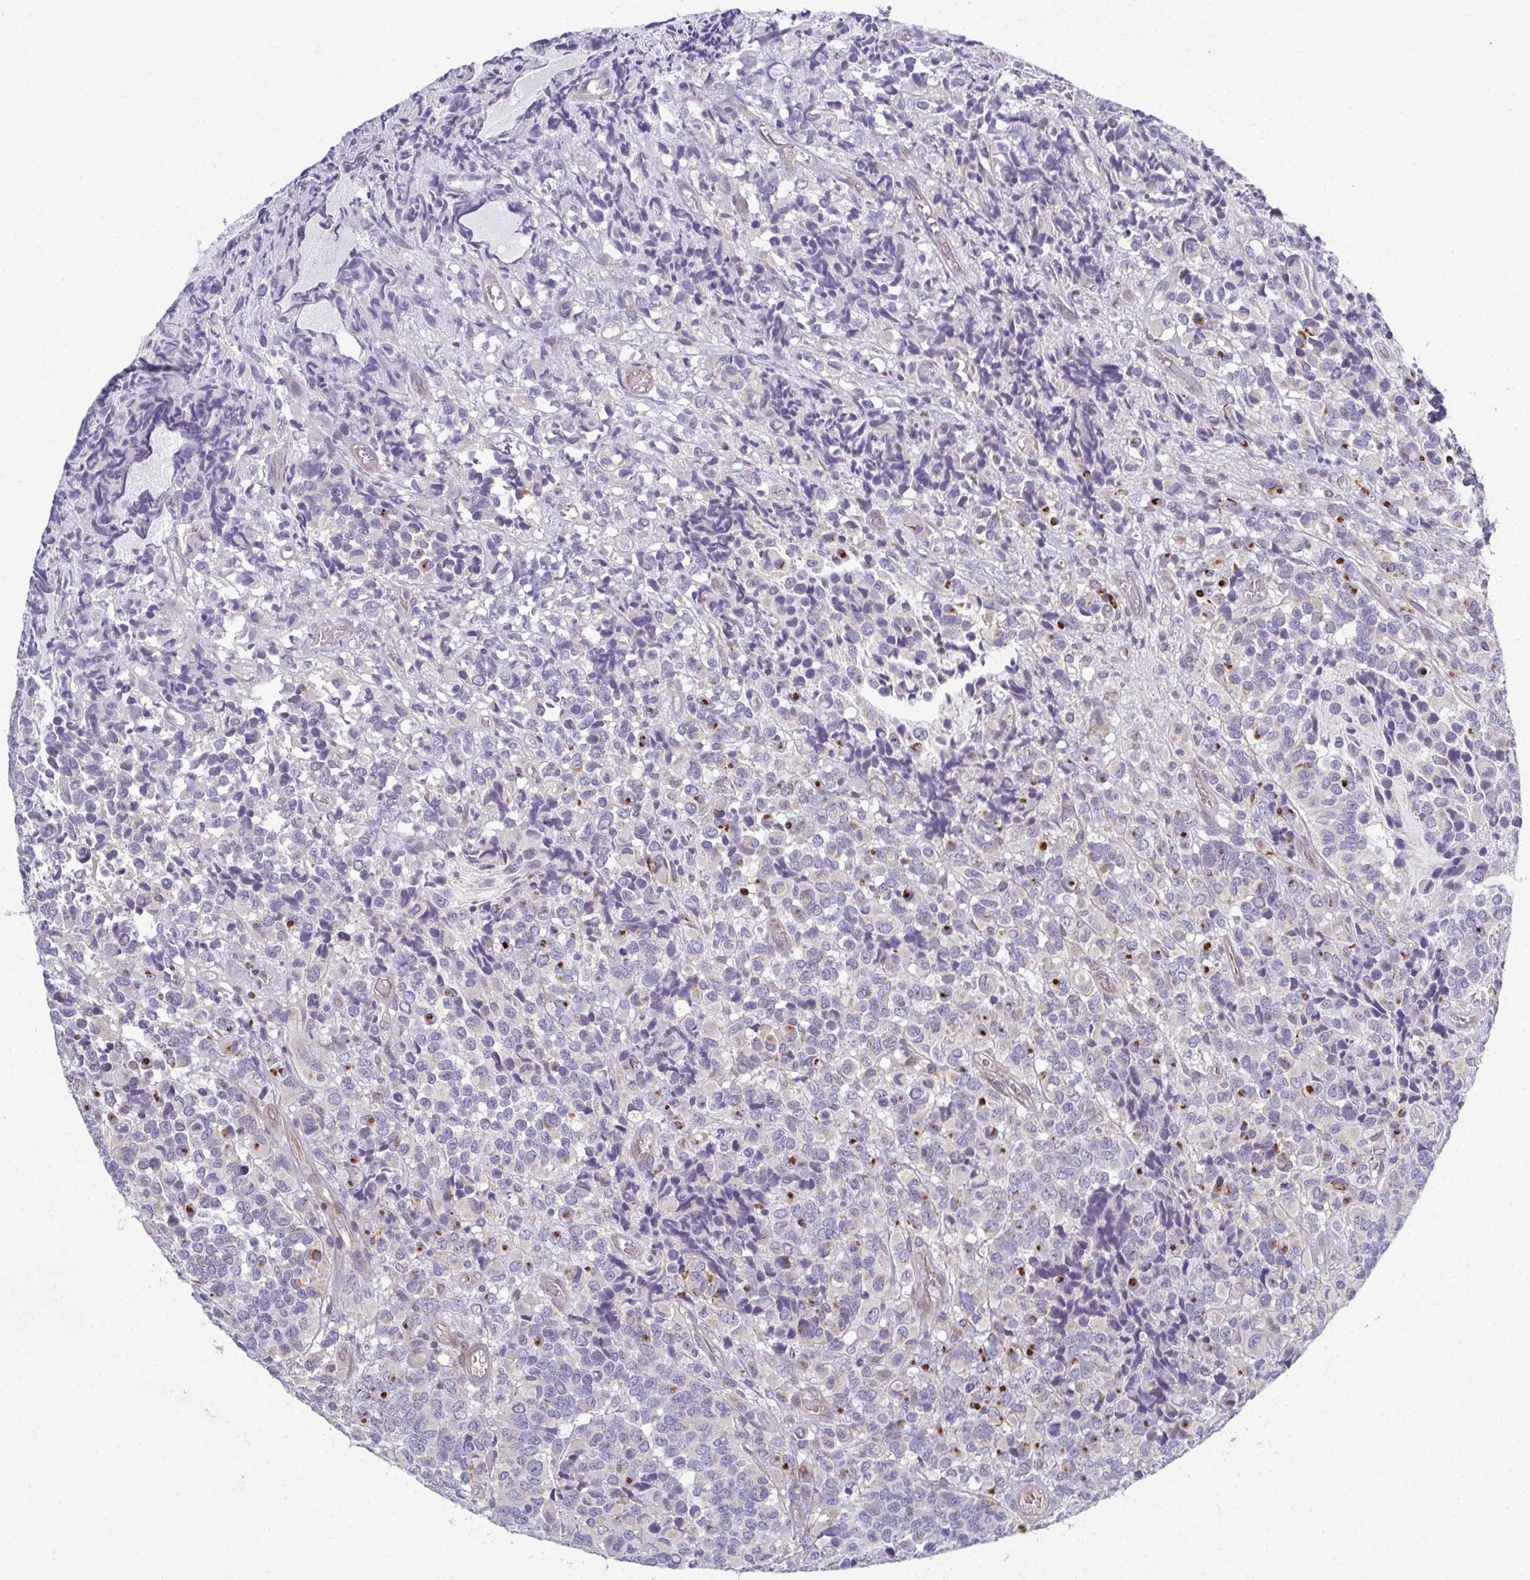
{"staining": {"intensity": "negative", "quantity": "none", "location": "none"}, "tissue": "glioma", "cell_type": "Tumor cells", "image_type": "cancer", "snomed": [{"axis": "morphology", "description": "Glioma, malignant, High grade"}, {"axis": "topography", "description": "Brain"}], "caption": "This is a image of IHC staining of glioma, which shows no positivity in tumor cells.", "gene": "EID2B", "patient": {"sex": "male", "age": 39}}